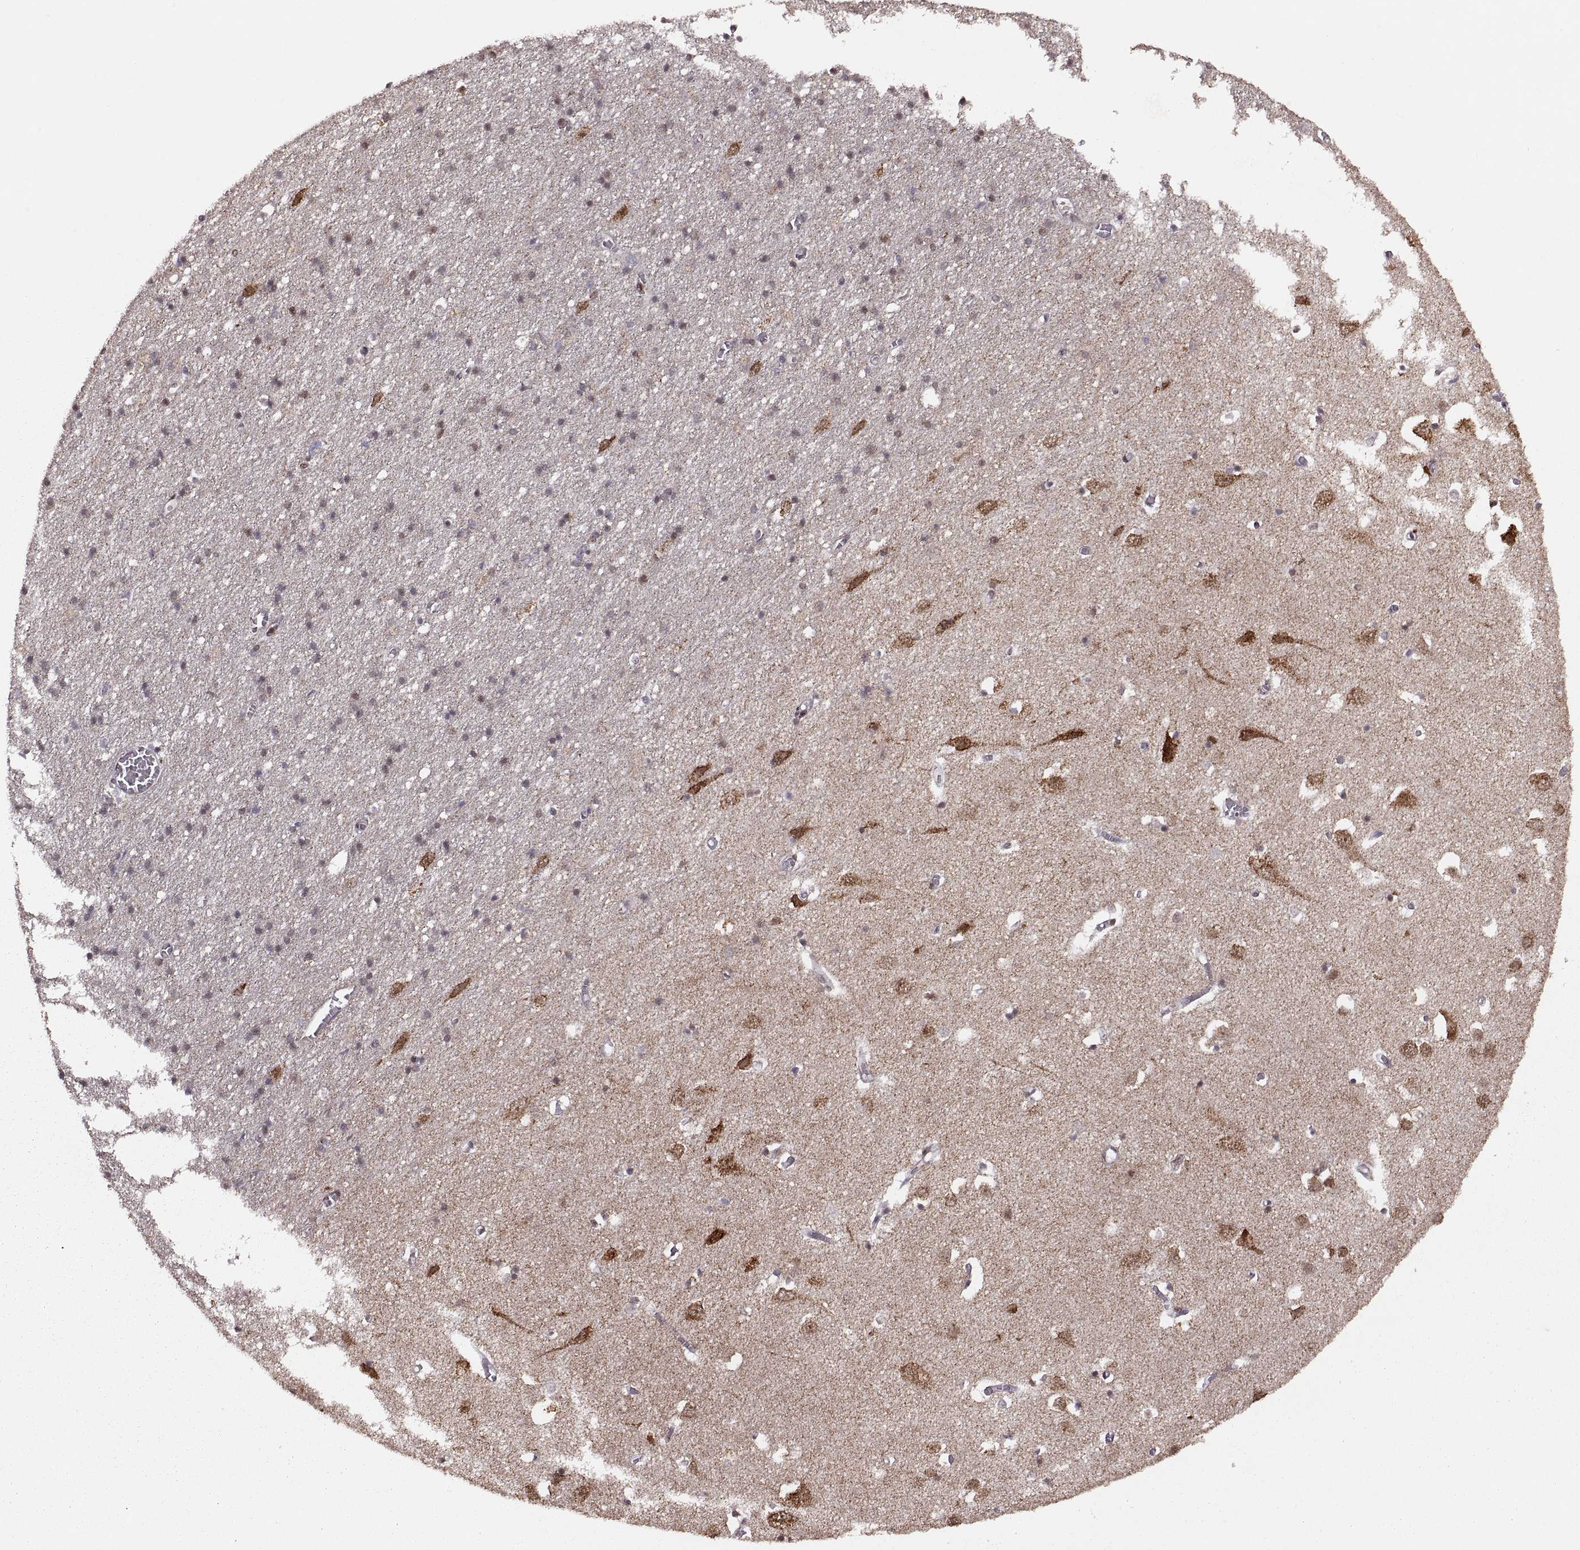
{"staining": {"intensity": "negative", "quantity": "none", "location": "none"}, "tissue": "cerebral cortex", "cell_type": "Endothelial cells", "image_type": "normal", "snomed": [{"axis": "morphology", "description": "Normal tissue, NOS"}, {"axis": "topography", "description": "Cerebral cortex"}], "caption": "Cerebral cortex stained for a protein using immunohistochemistry (IHC) exhibits no staining endothelial cells.", "gene": "RFT1", "patient": {"sex": "male", "age": 70}}